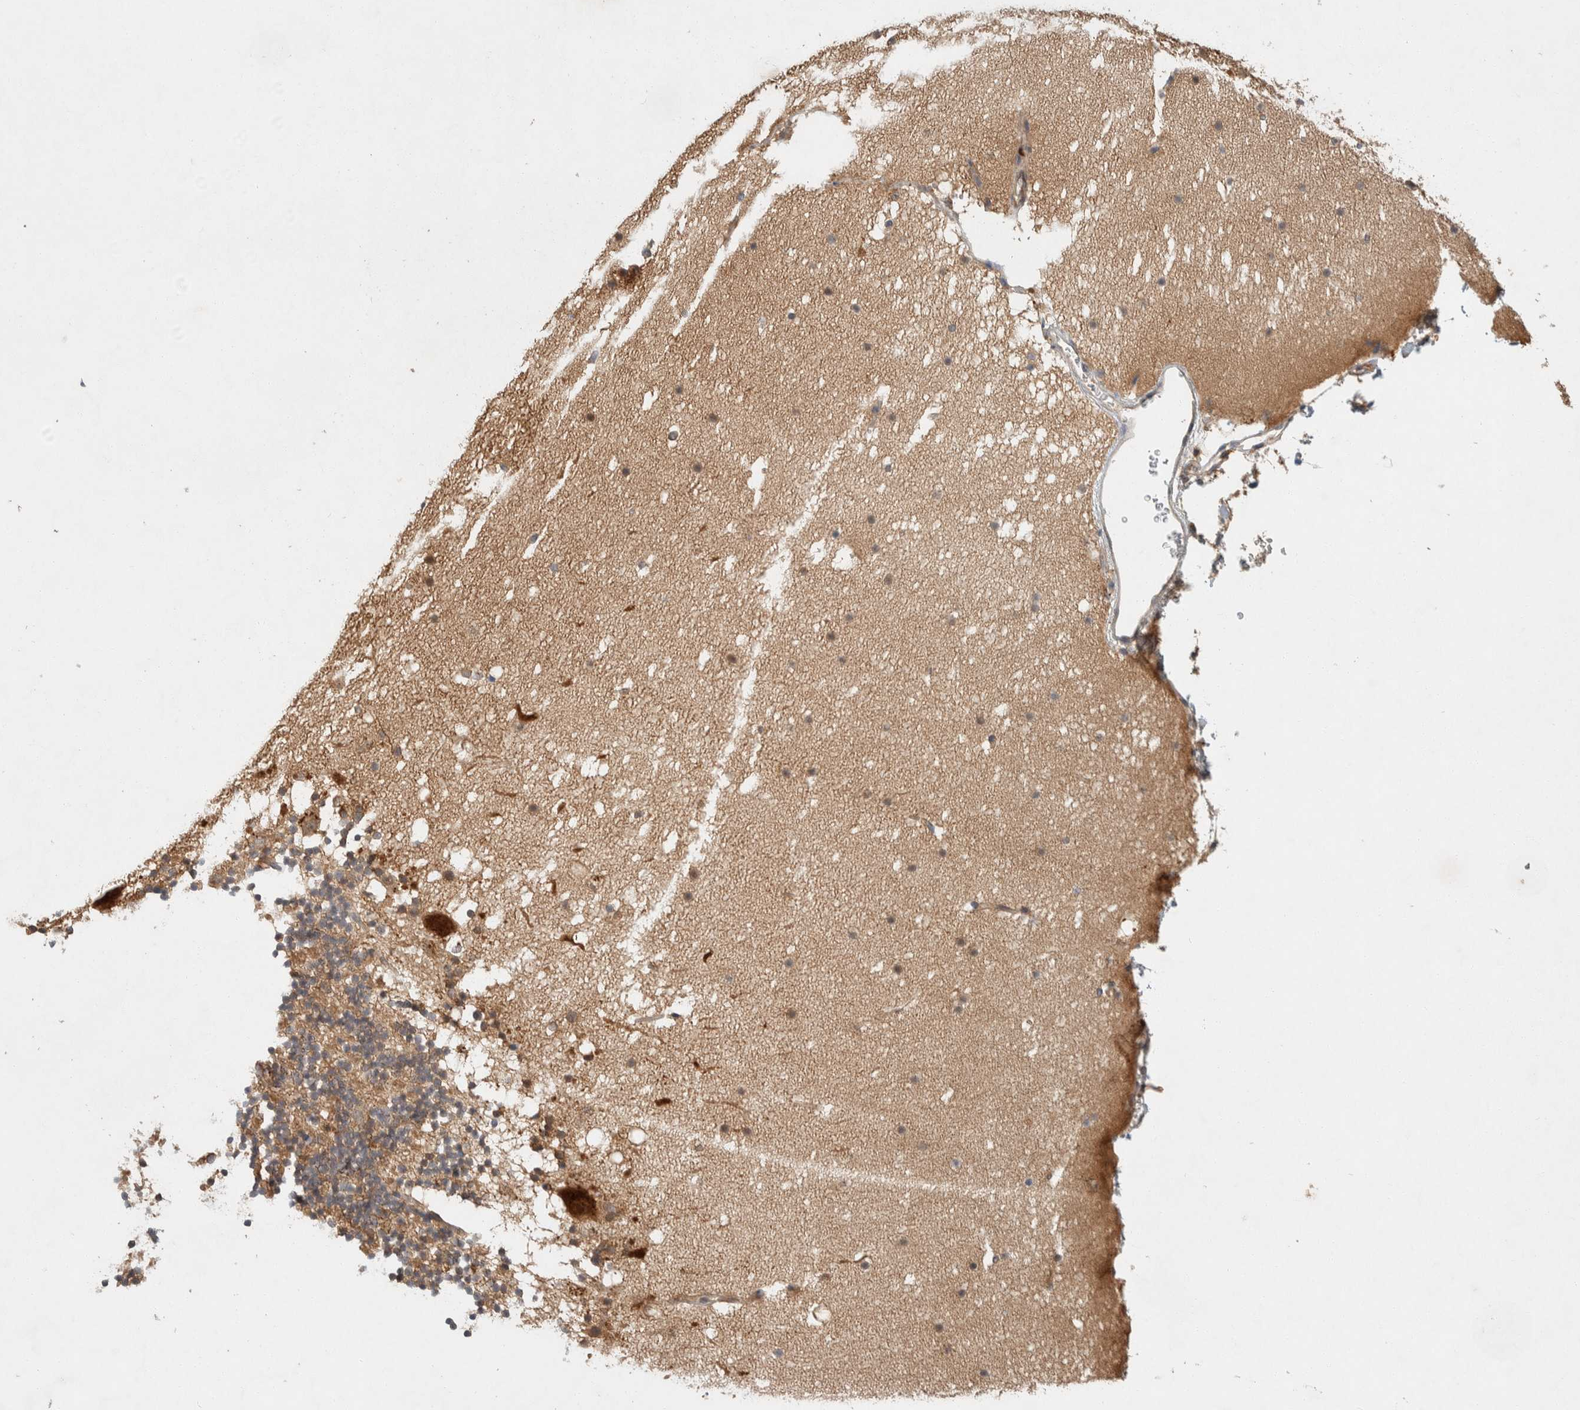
{"staining": {"intensity": "weak", "quantity": "25%-75%", "location": "cytoplasmic/membranous"}, "tissue": "cerebellum", "cell_type": "Cells in granular layer", "image_type": "normal", "snomed": [{"axis": "morphology", "description": "Normal tissue, NOS"}, {"axis": "topography", "description": "Cerebellum"}], "caption": "A photomicrograph of cerebellum stained for a protein demonstrates weak cytoplasmic/membranous brown staining in cells in granular layer. The protein is stained brown, and the nuclei are stained in blue (DAB IHC with brightfield microscopy, high magnification).", "gene": "PXK", "patient": {"sex": "male", "age": 57}}